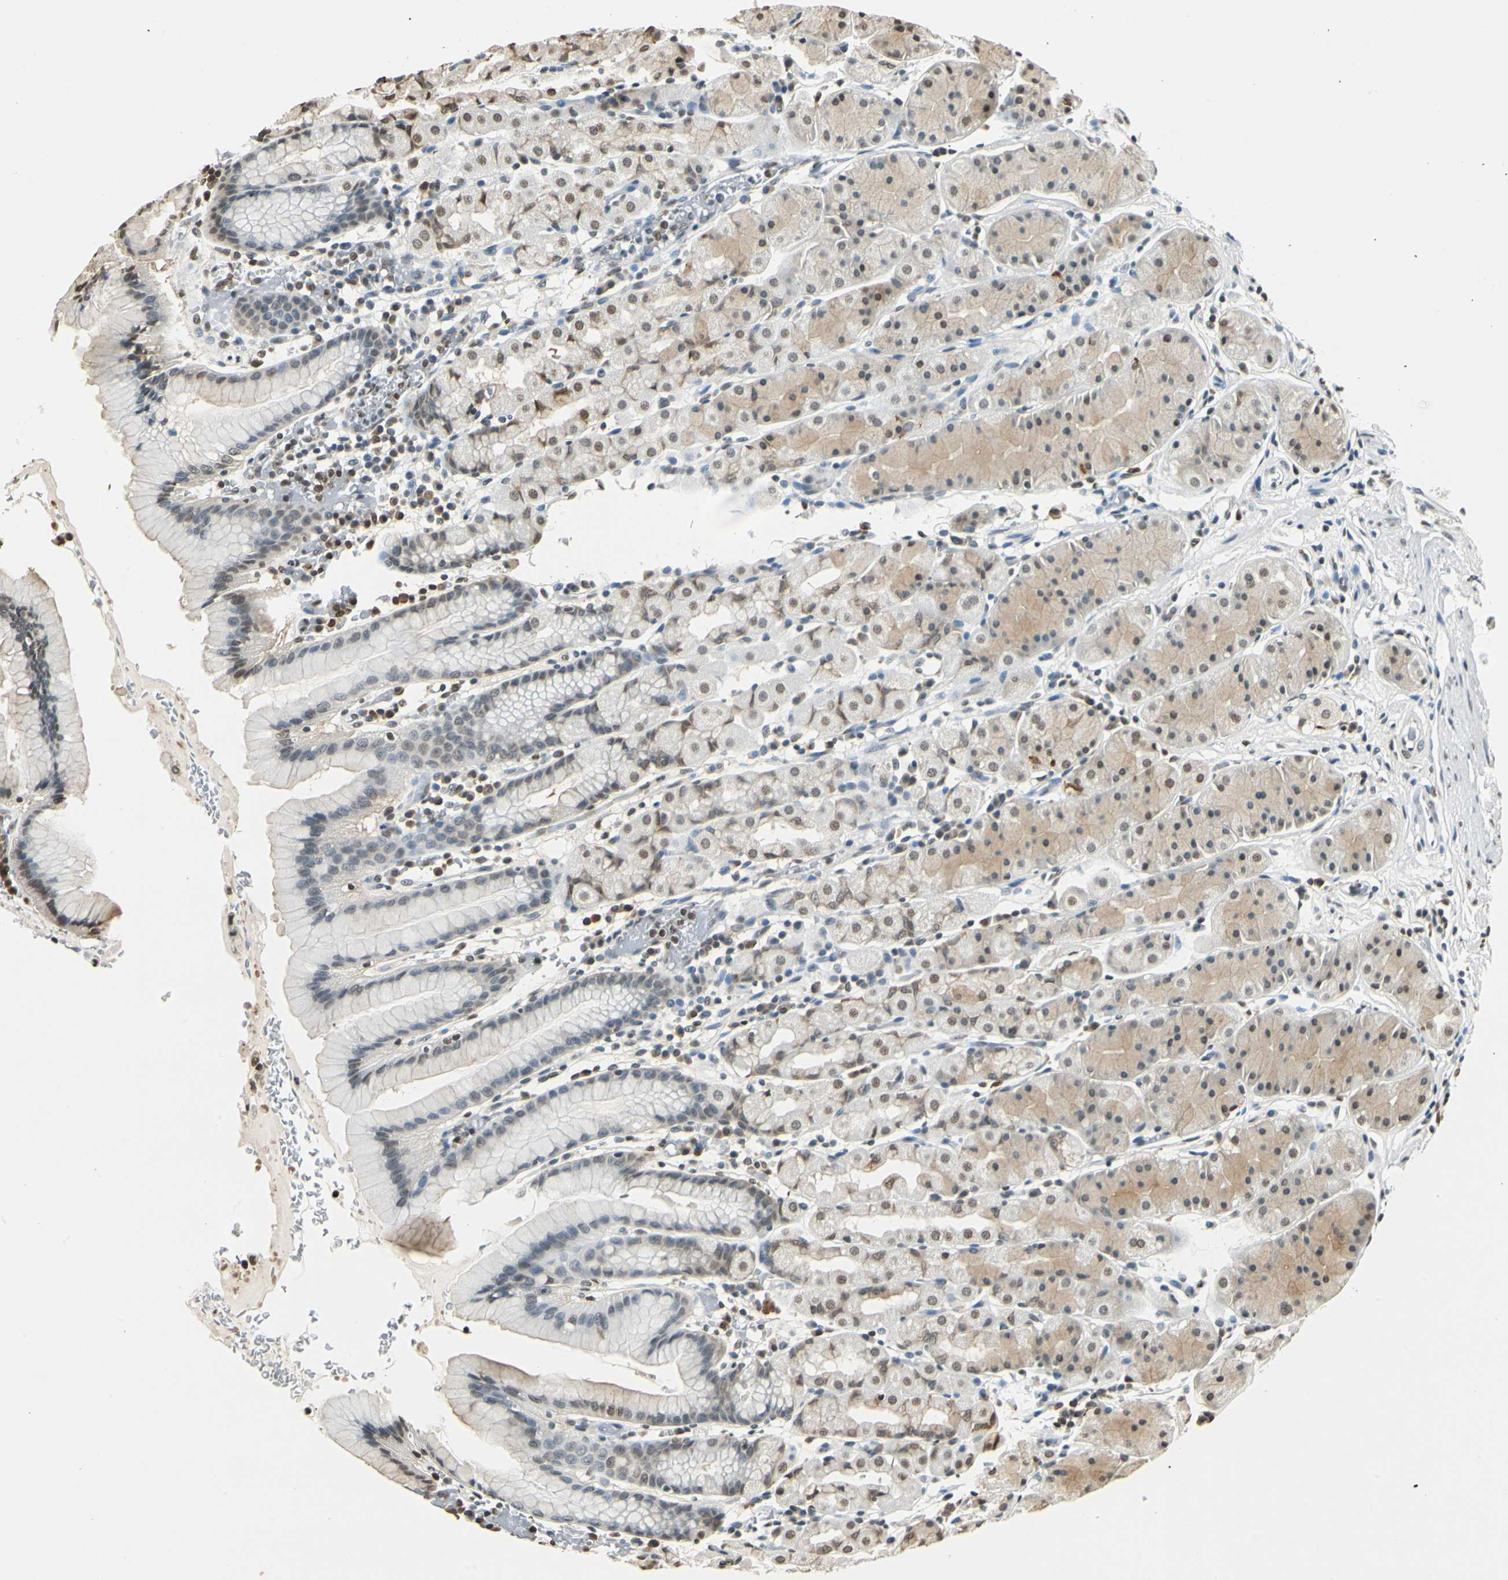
{"staining": {"intensity": "weak", "quantity": "25%-75%", "location": "cytoplasmic/membranous,nuclear"}, "tissue": "stomach", "cell_type": "Glandular cells", "image_type": "normal", "snomed": [{"axis": "morphology", "description": "Normal tissue, NOS"}, {"axis": "topography", "description": "Stomach, lower"}], "caption": "Stomach stained with immunohistochemistry (IHC) exhibits weak cytoplasmic/membranous,nuclear positivity in about 25%-75% of glandular cells. Using DAB (brown) and hematoxylin (blue) stains, captured at high magnification using brightfield microscopy.", "gene": "FANCG", "patient": {"sex": "male", "age": 56}}